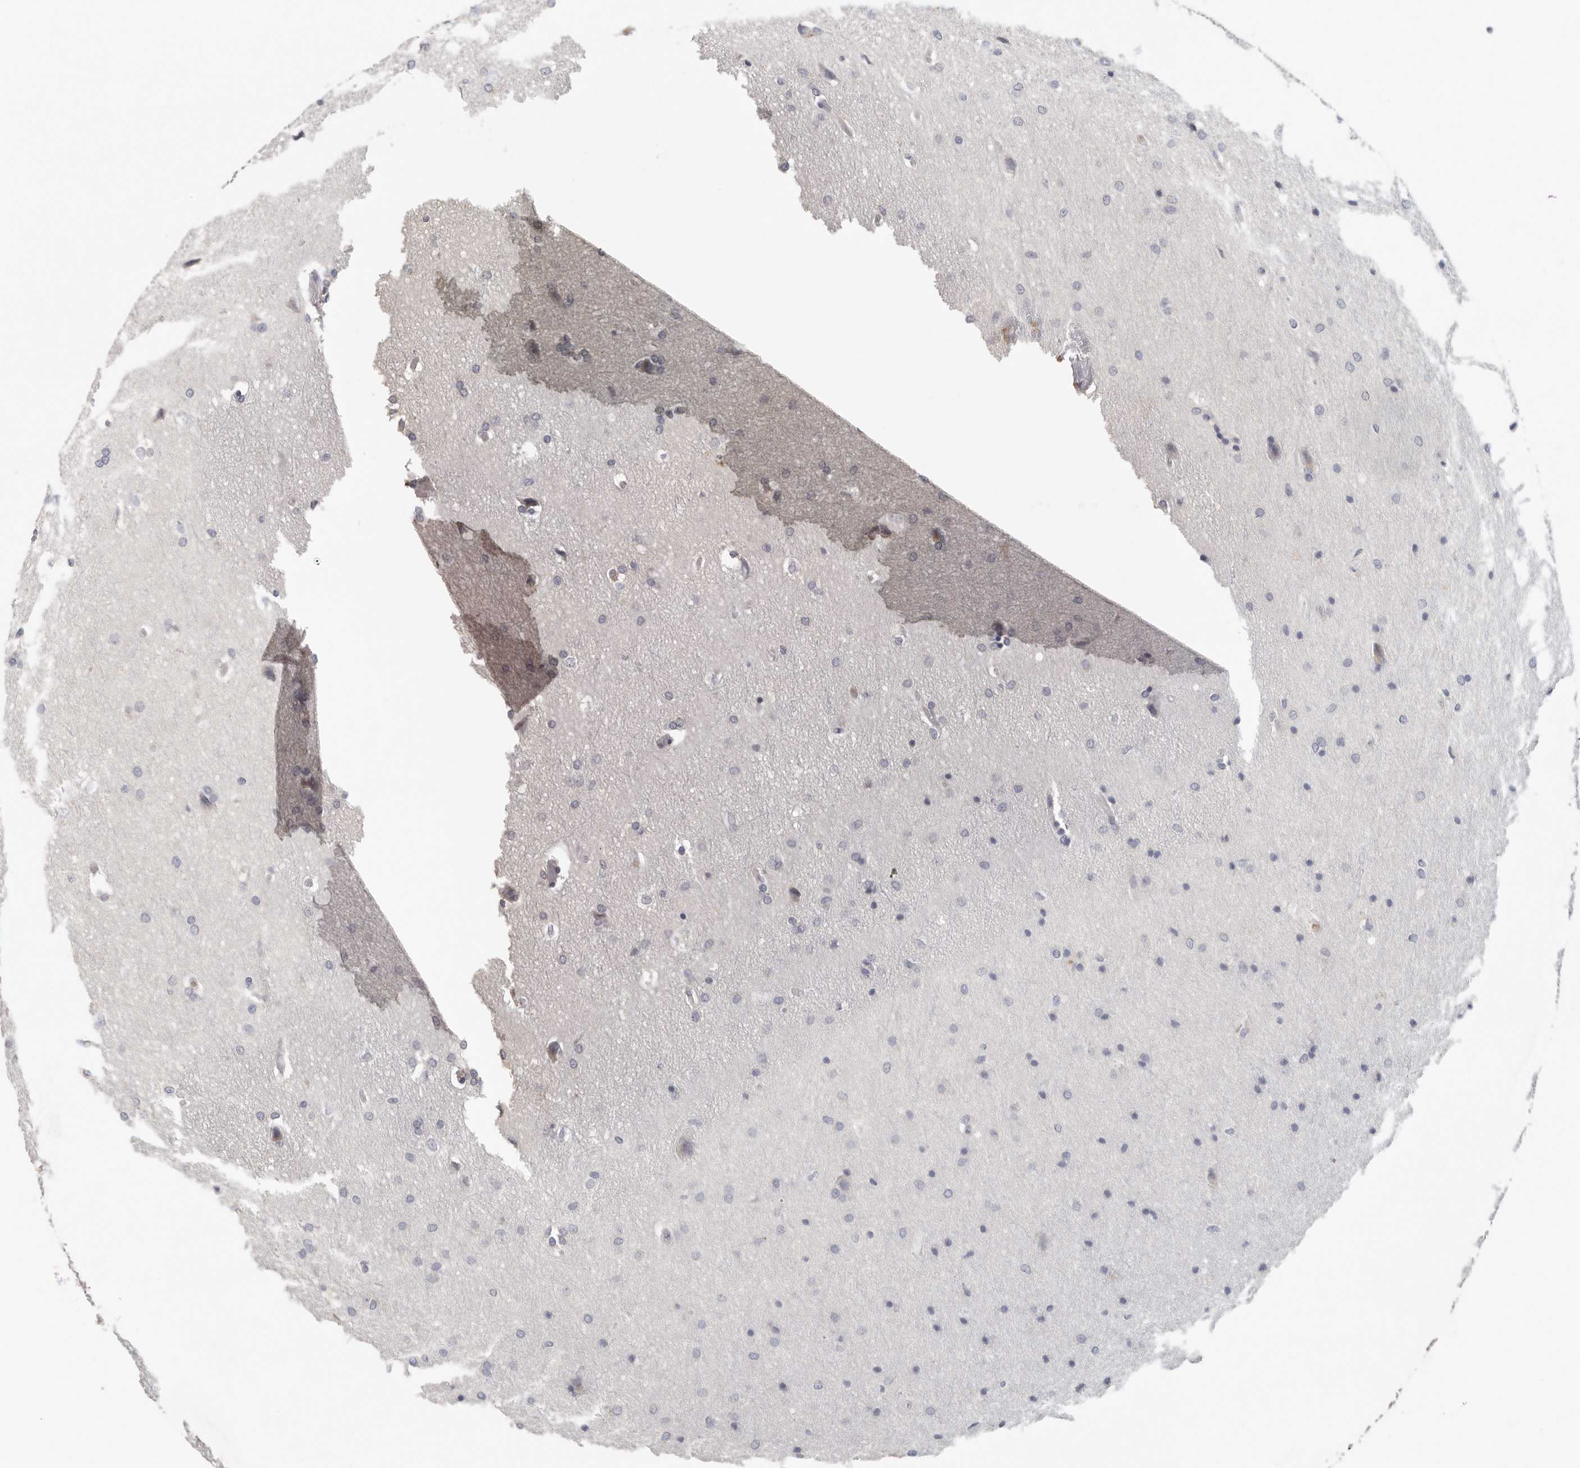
{"staining": {"intensity": "negative", "quantity": "none", "location": "none"}, "tissue": "glioma", "cell_type": "Tumor cells", "image_type": "cancer", "snomed": [{"axis": "morphology", "description": "Glioma, malignant, Low grade"}, {"axis": "topography", "description": "Brain"}], "caption": "Protein analysis of glioma reveals no significant positivity in tumor cells.", "gene": "DNAJC11", "patient": {"sex": "female", "age": 37}}